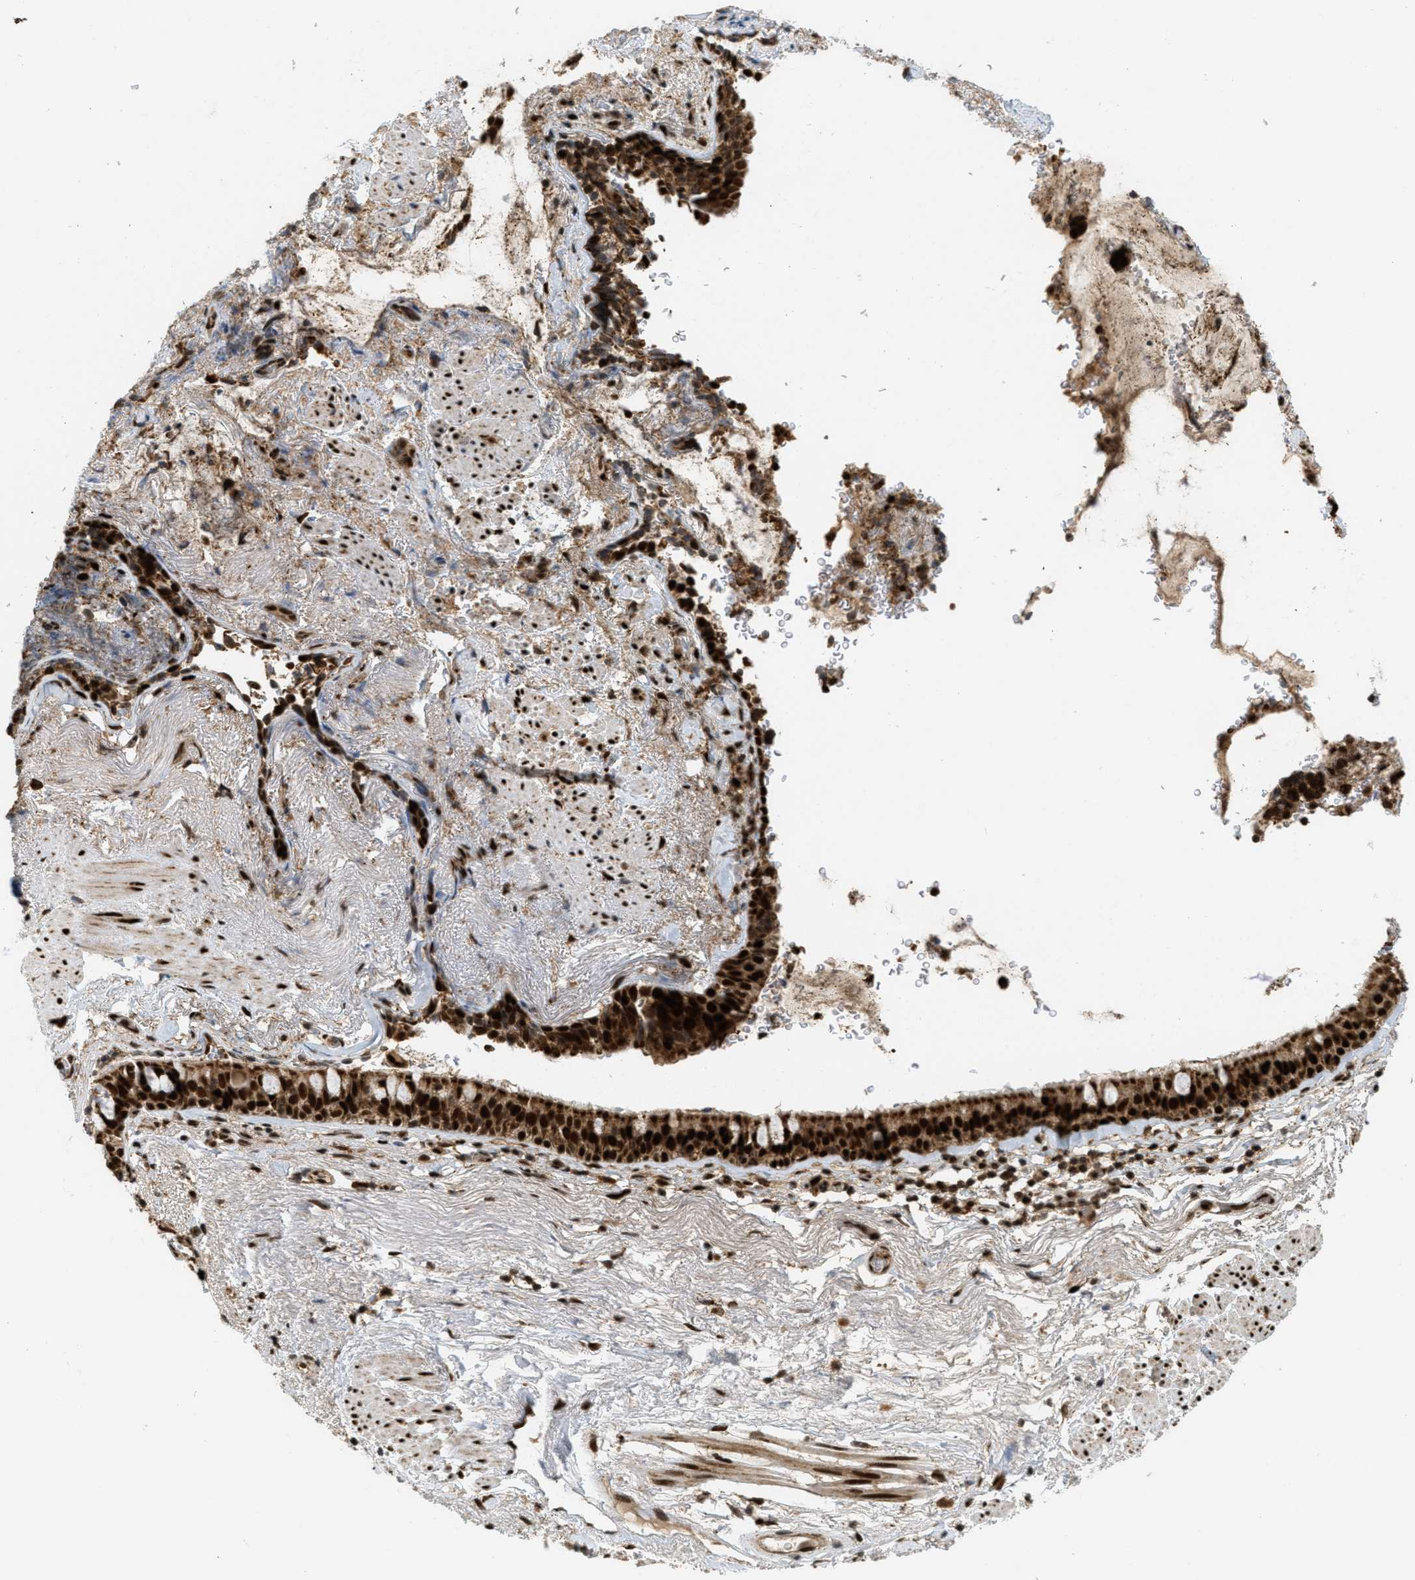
{"staining": {"intensity": "strong", "quantity": ">75%", "location": "cytoplasmic/membranous,nuclear"}, "tissue": "bronchus", "cell_type": "Respiratory epithelial cells", "image_type": "normal", "snomed": [{"axis": "morphology", "description": "Normal tissue, NOS"}, {"axis": "morphology", "description": "Inflammation, NOS"}, {"axis": "topography", "description": "Cartilage tissue"}, {"axis": "topography", "description": "Bronchus"}], "caption": "IHC of unremarkable human bronchus shows high levels of strong cytoplasmic/membranous,nuclear expression in approximately >75% of respiratory epithelial cells.", "gene": "TLK1", "patient": {"sex": "male", "age": 77}}